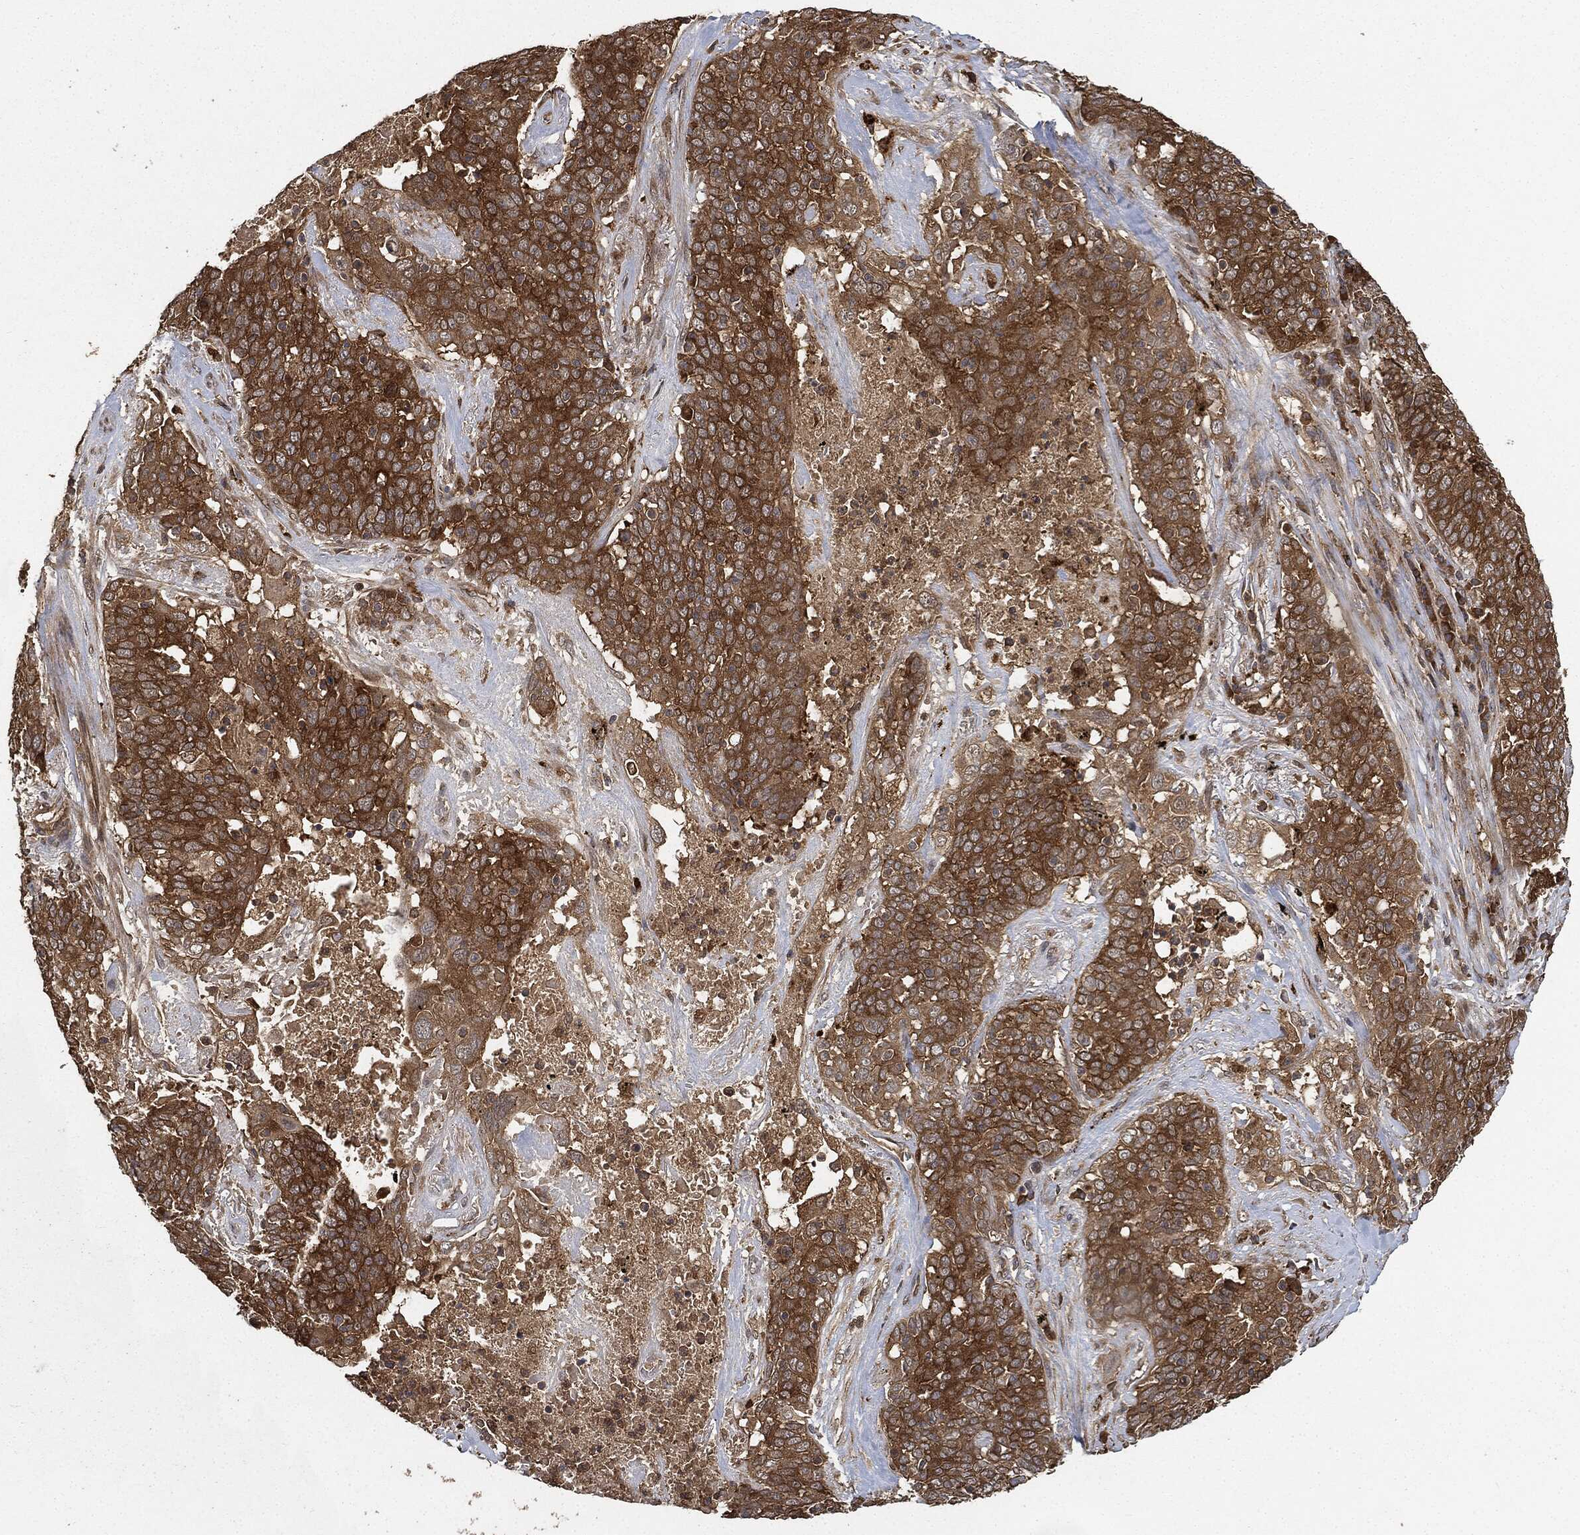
{"staining": {"intensity": "weak", "quantity": "<25%", "location": "cytoplasmic/membranous"}, "tissue": "lung cancer", "cell_type": "Tumor cells", "image_type": "cancer", "snomed": [{"axis": "morphology", "description": "Squamous cell carcinoma, NOS"}, {"axis": "topography", "description": "Lung"}], "caption": "Tumor cells are negative for protein expression in human lung cancer.", "gene": "BRAF", "patient": {"sex": "male", "age": 82}}